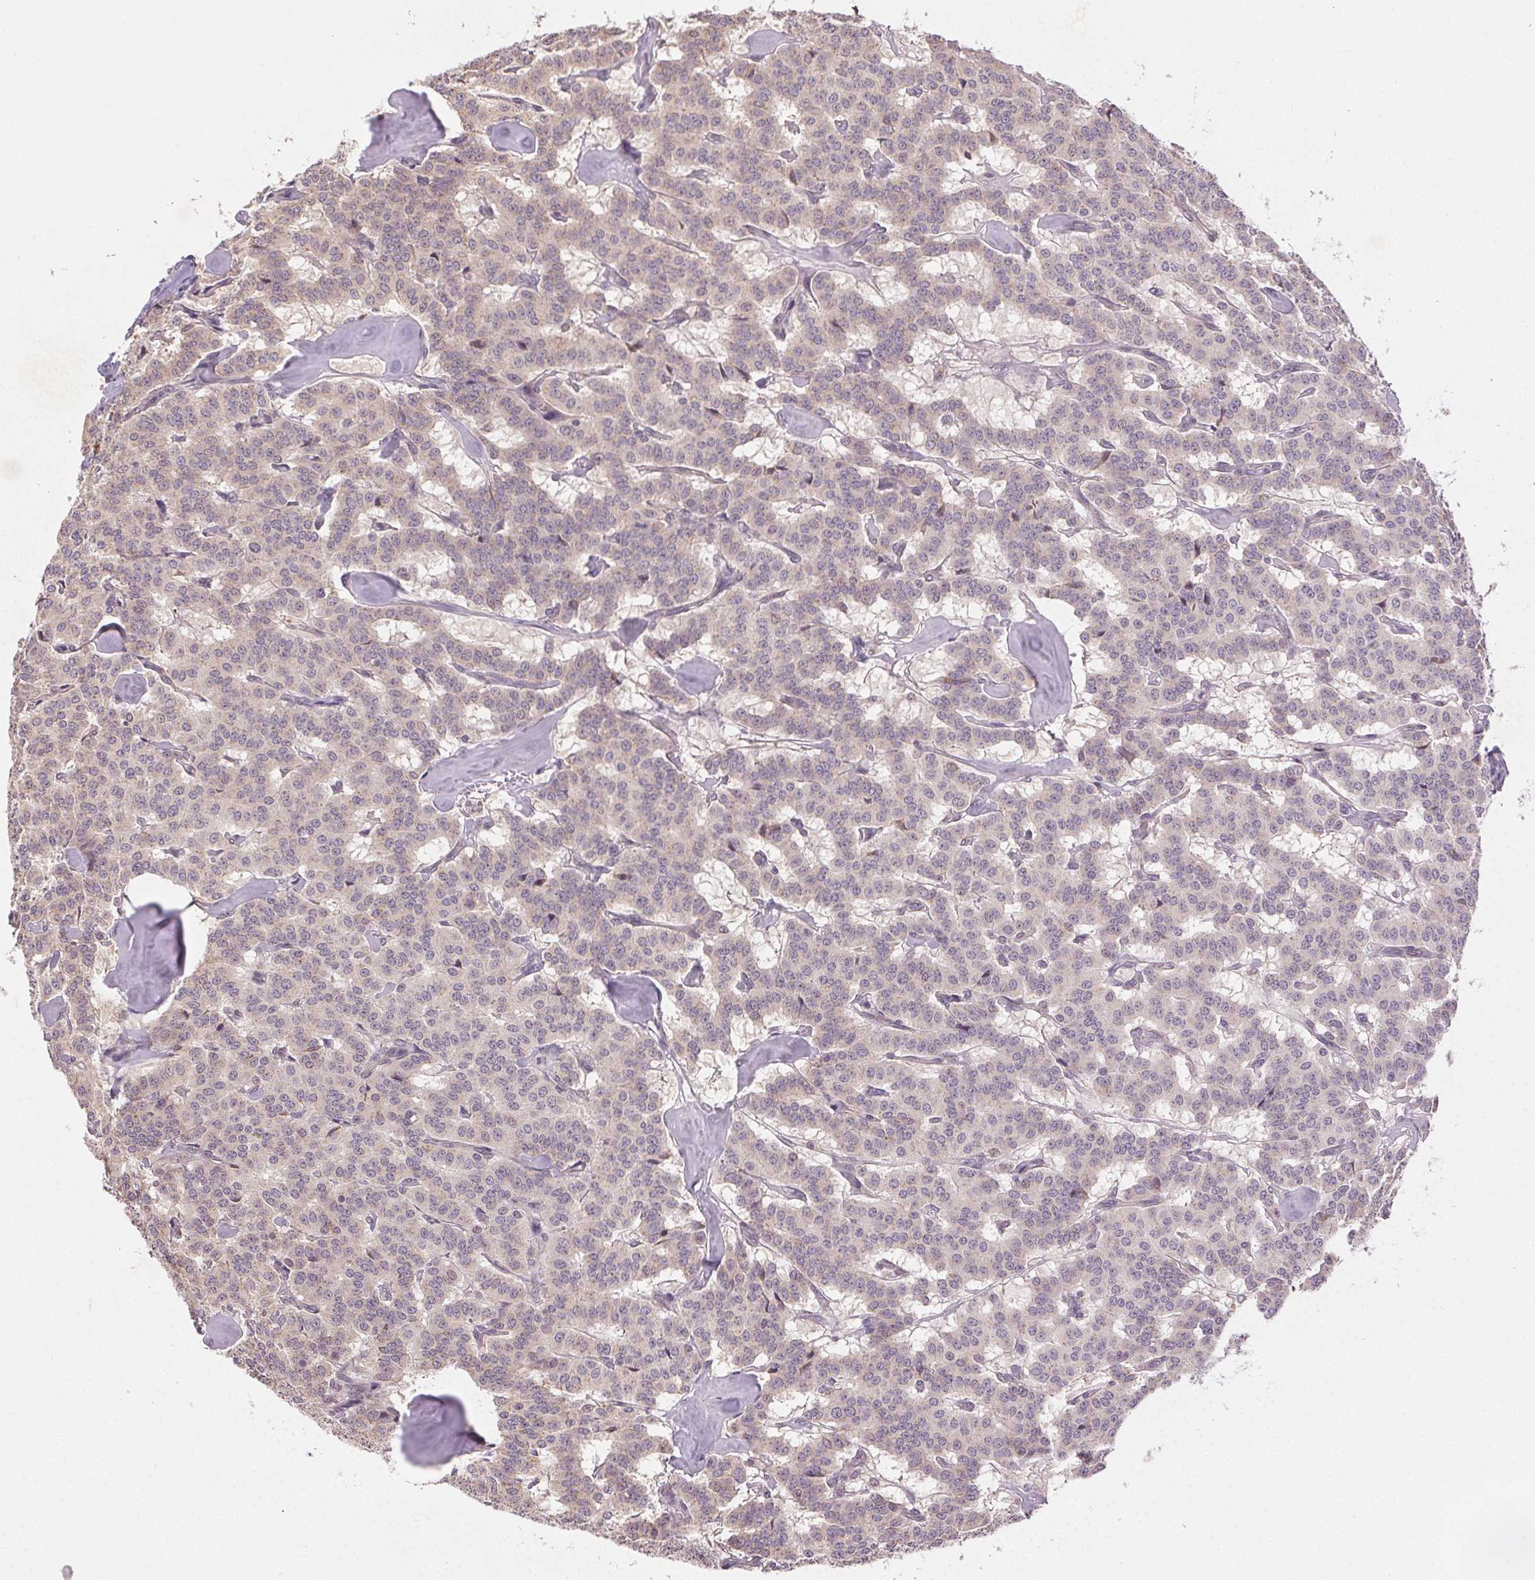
{"staining": {"intensity": "weak", "quantity": "<25%", "location": "cytoplasmic/membranous"}, "tissue": "carcinoid", "cell_type": "Tumor cells", "image_type": "cancer", "snomed": [{"axis": "morphology", "description": "Carcinoid, malignant, NOS"}, {"axis": "topography", "description": "Lung"}], "caption": "Tumor cells are negative for brown protein staining in carcinoid.", "gene": "ATP1B3", "patient": {"sex": "female", "age": 46}}